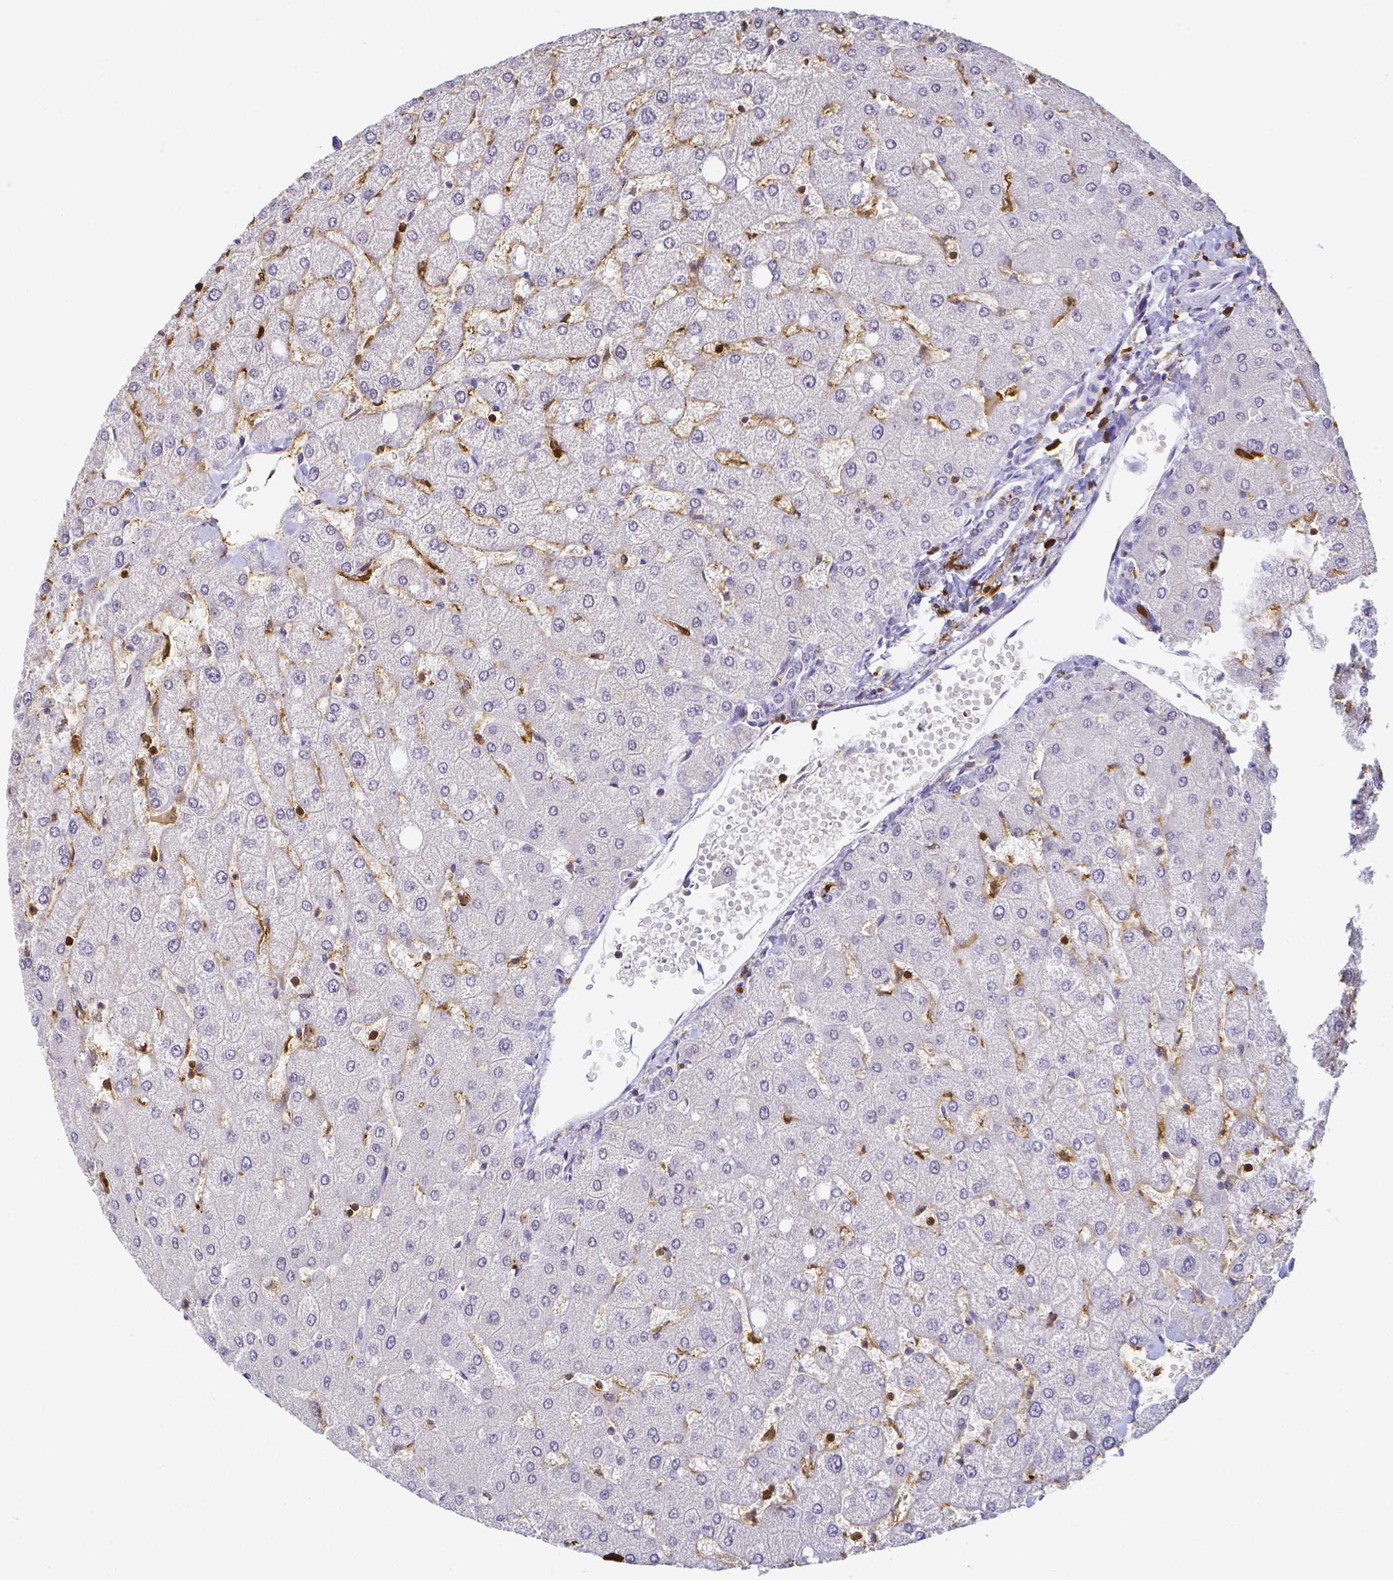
{"staining": {"intensity": "negative", "quantity": "none", "location": "none"}, "tissue": "liver", "cell_type": "Cholangiocytes", "image_type": "normal", "snomed": [{"axis": "morphology", "description": "Normal tissue, NOS"}, {"axis": "topography", "description": "Liver"}], "caption": "Immunohistochemistry (IHC) micrograph of unremarkable liver stained for a protein (brown), which demonstrates no expression in cholangiocytes.", "gene": "COTL1", "patient": {"sex": "female", "age": 54}}